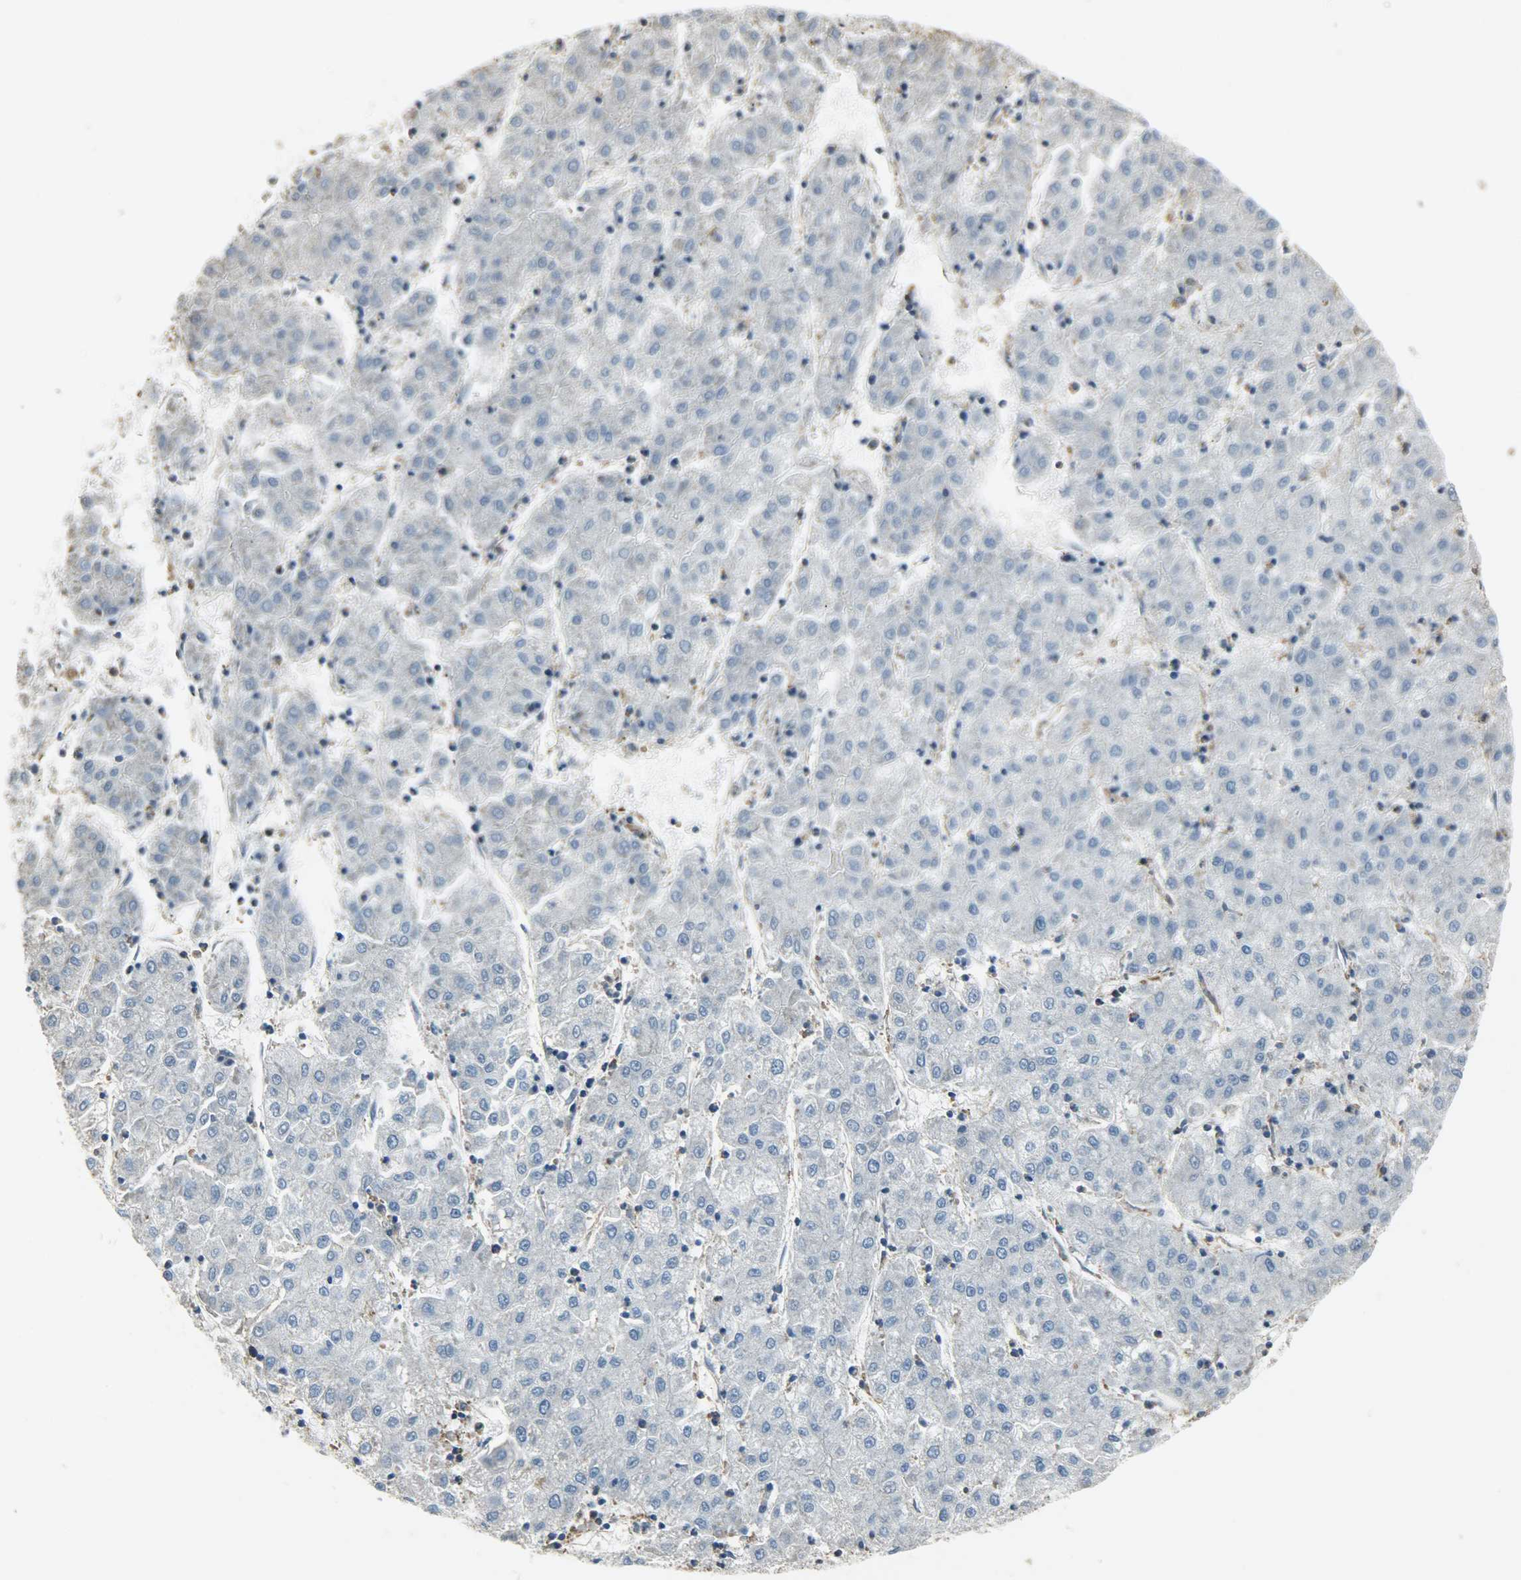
{"staining": {"intensity": "weak", "quantity": ">75%", "location": "cytoplasmic/membranous"}, "tissue": "liver cancer", "cell_type": "Tumor cells", "image_type": "cancer", "snomed": [{"axis": "morphology", "description": "Carcinoma, Hepatocellular, NOS"}, {"axis": "topography", "description": "Liver"}], "caption": "This is an image of immunohistochemistry staining of liver cancer, which shows weak staining in the cytoplasmic/membranous of tumor cells.", "gene": "DNAJA4", "patient": {"sex": "male", "age": 72}}